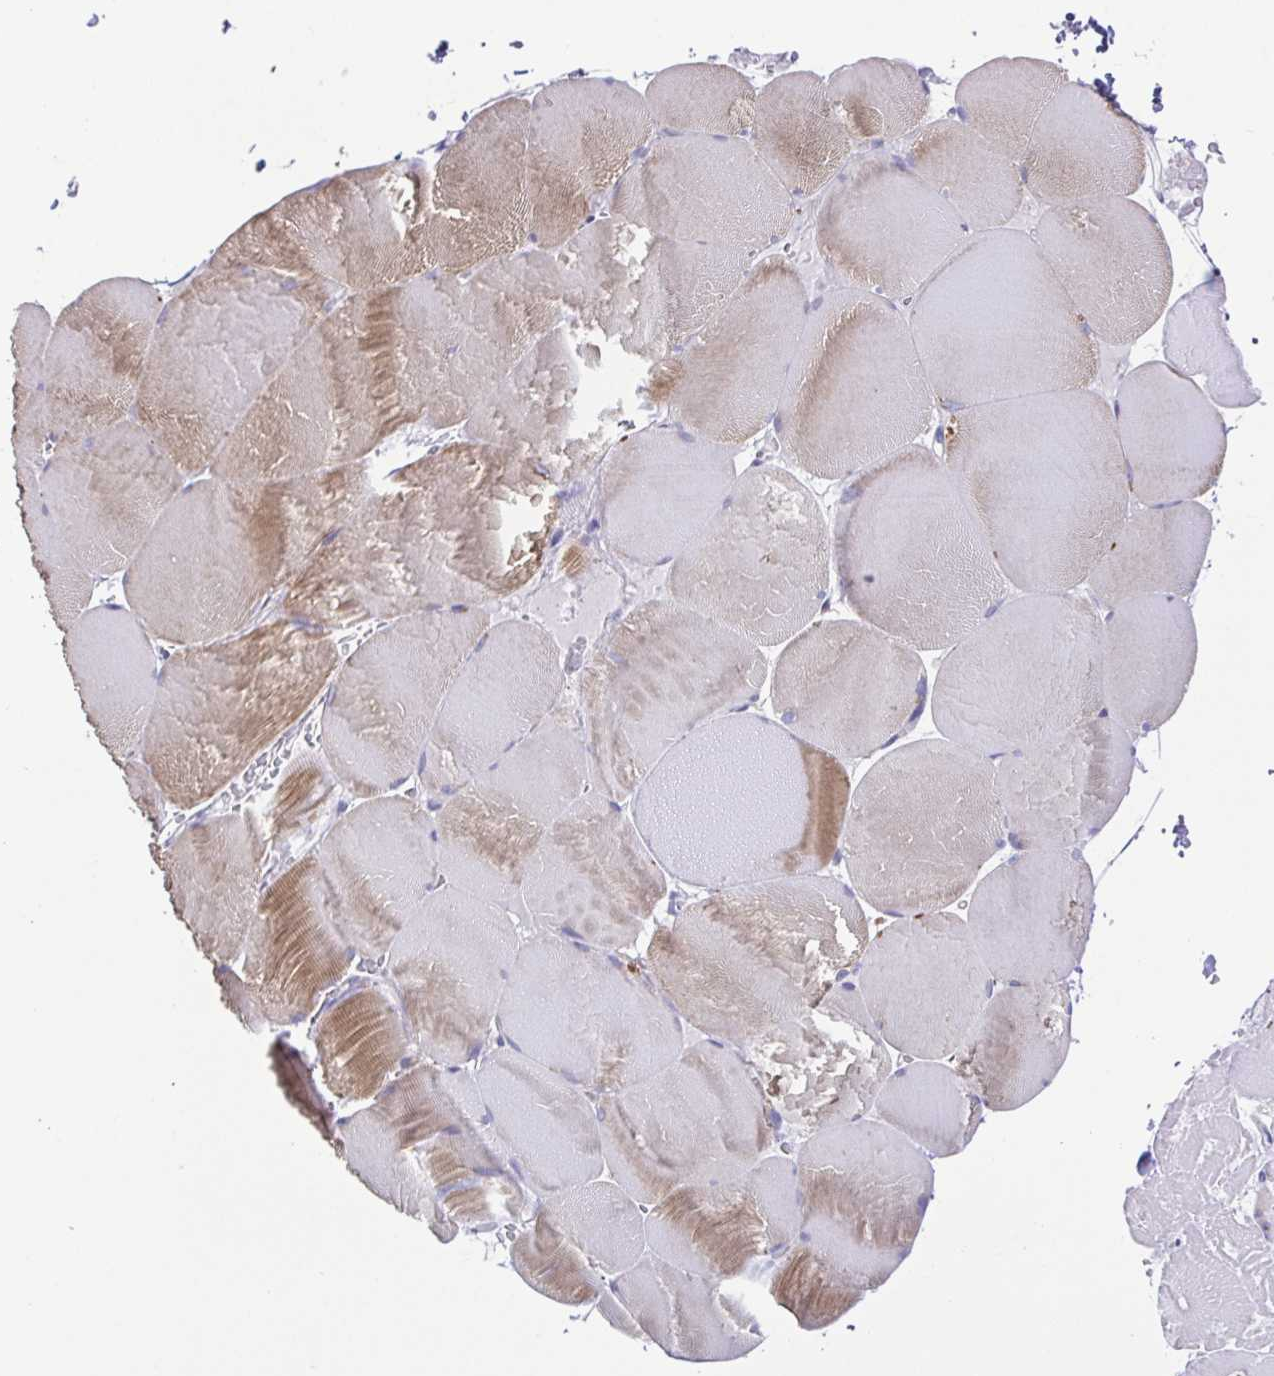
{"staining": {"intensity": "weak", "quantity": "25%-75%", "location": "cytoplasmic/membranous"}, "tissue": "skeletal muscle", "cell_type": "Myocytes", "image_type": "normal", "snomed": [{"axis": "morphology", "description": "Normal tissue, NOS"}, {"axis": "topography", "description": "Skeletal muscle"}, {"axis": "topography", "description": "Head-Neck"}], "caption": "Immunohistochemistry staining of benign skeletal muscle, which exhibits low levels of weak cytoplasmic/membranous positivity in approximately 25%-75% of myocytes indicating weak cytoplasmic/membranous protein staining. The staining was performed using DAB (3,3'-diaminobenzidine) (brown) for protein detection and nuclei were counterstained in hematoxylin (blue).", "gene": "UBE2Q1", "patient": {"sex": "male", "age": 66}}